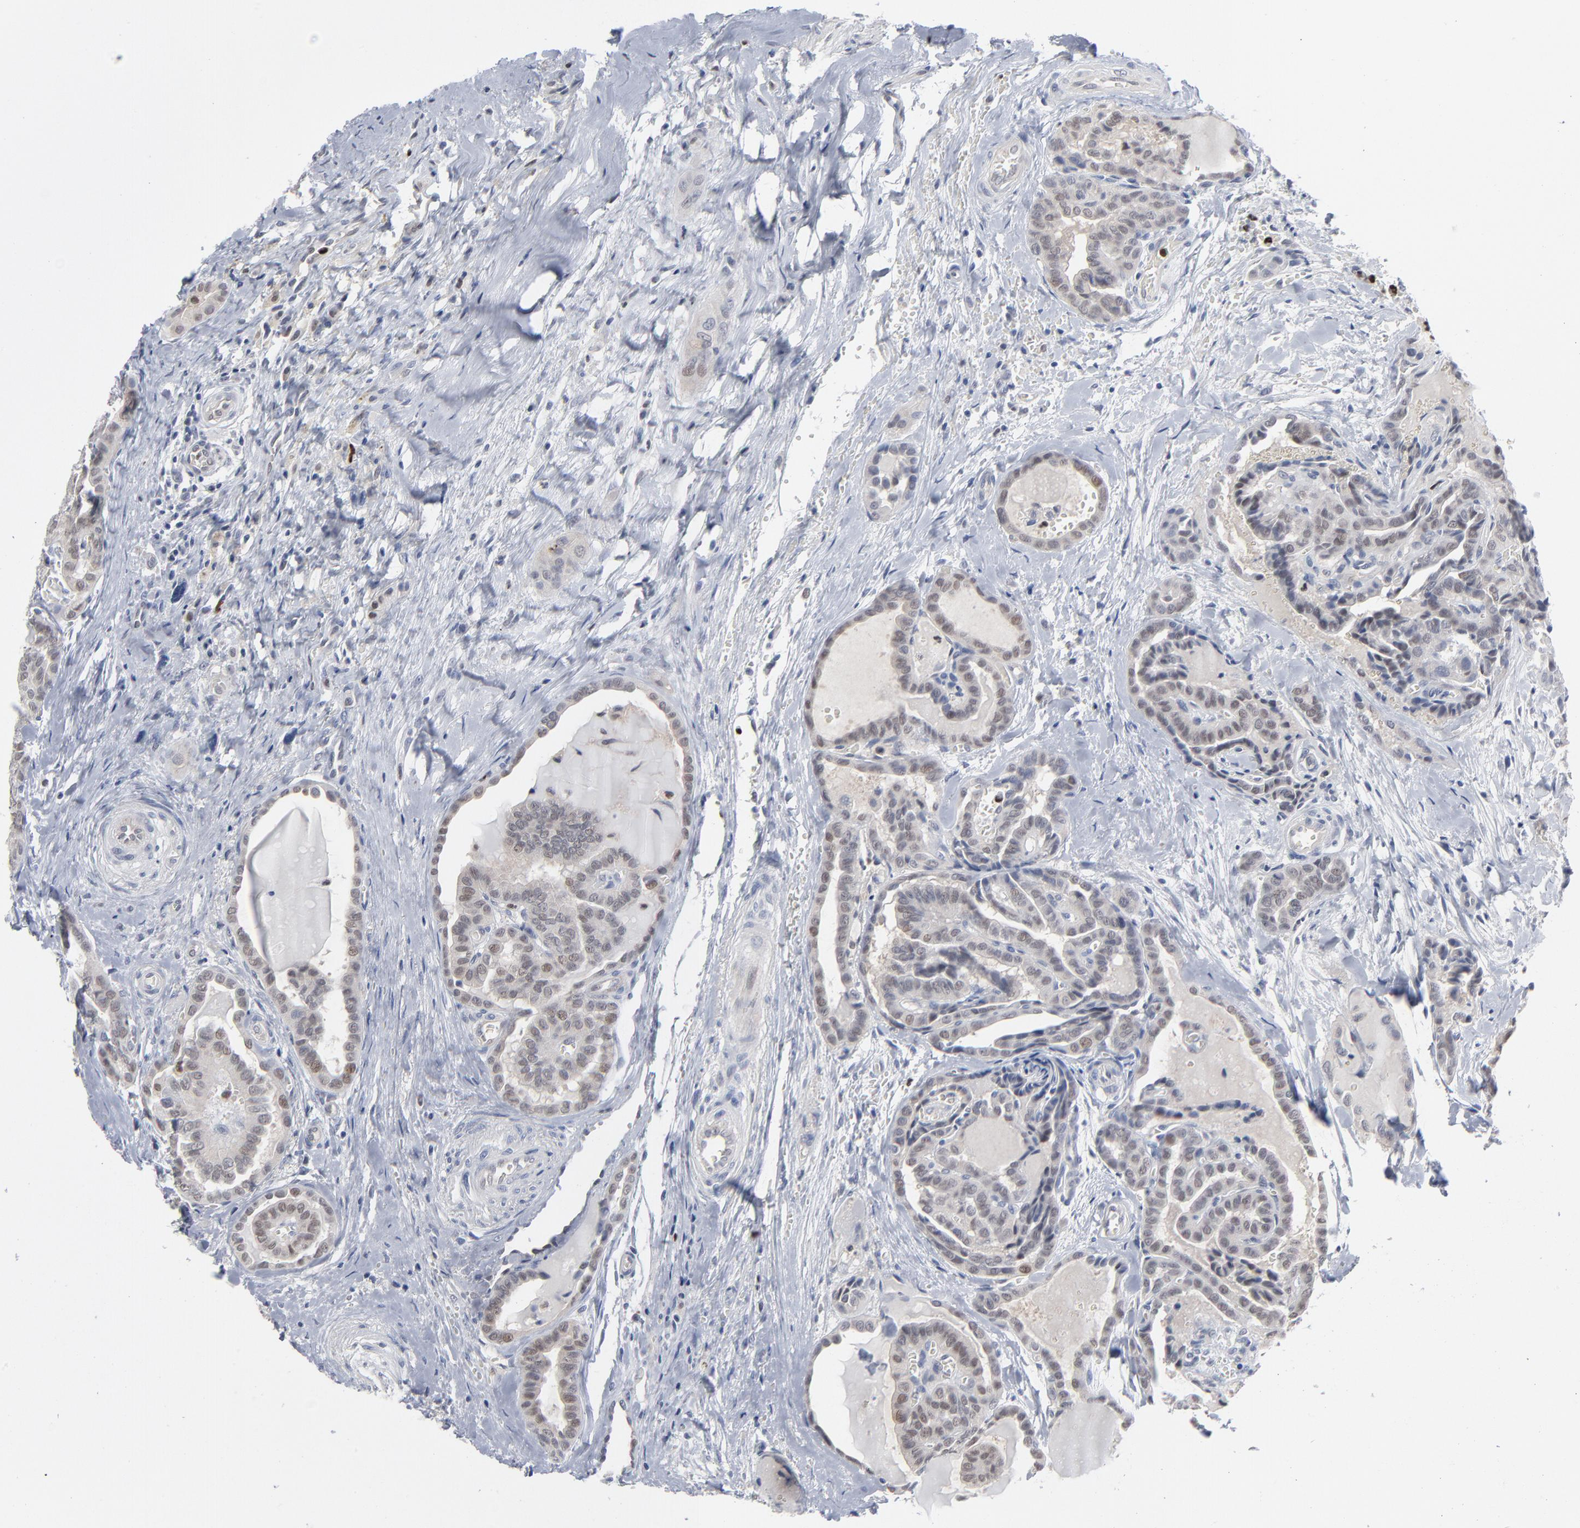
{"staining": {"intensity": "weak", "quantity": "<25%", "location": "cytoplasmic/membranous"}, "tissue": "thyroid cancer", "cell_type": "Tumor cells", "image_type": "cancer", "snomed": [{"axis": "morphology", "description": "Carcinoma, NOS"}, {"axis": "topography", "description": "Thyroid gland"}], "caption": "Immunohistochemical staining of human thyroid carcinoma demonstrates no significant positivity in tumor cells. Brightfield microscopy of immunohistochemistry stained with DAB (brown) and hematoxylin (blue), captured at high magnification.", "gene": "FOXN2", "patient": {"sex": "female", "age": 91}}